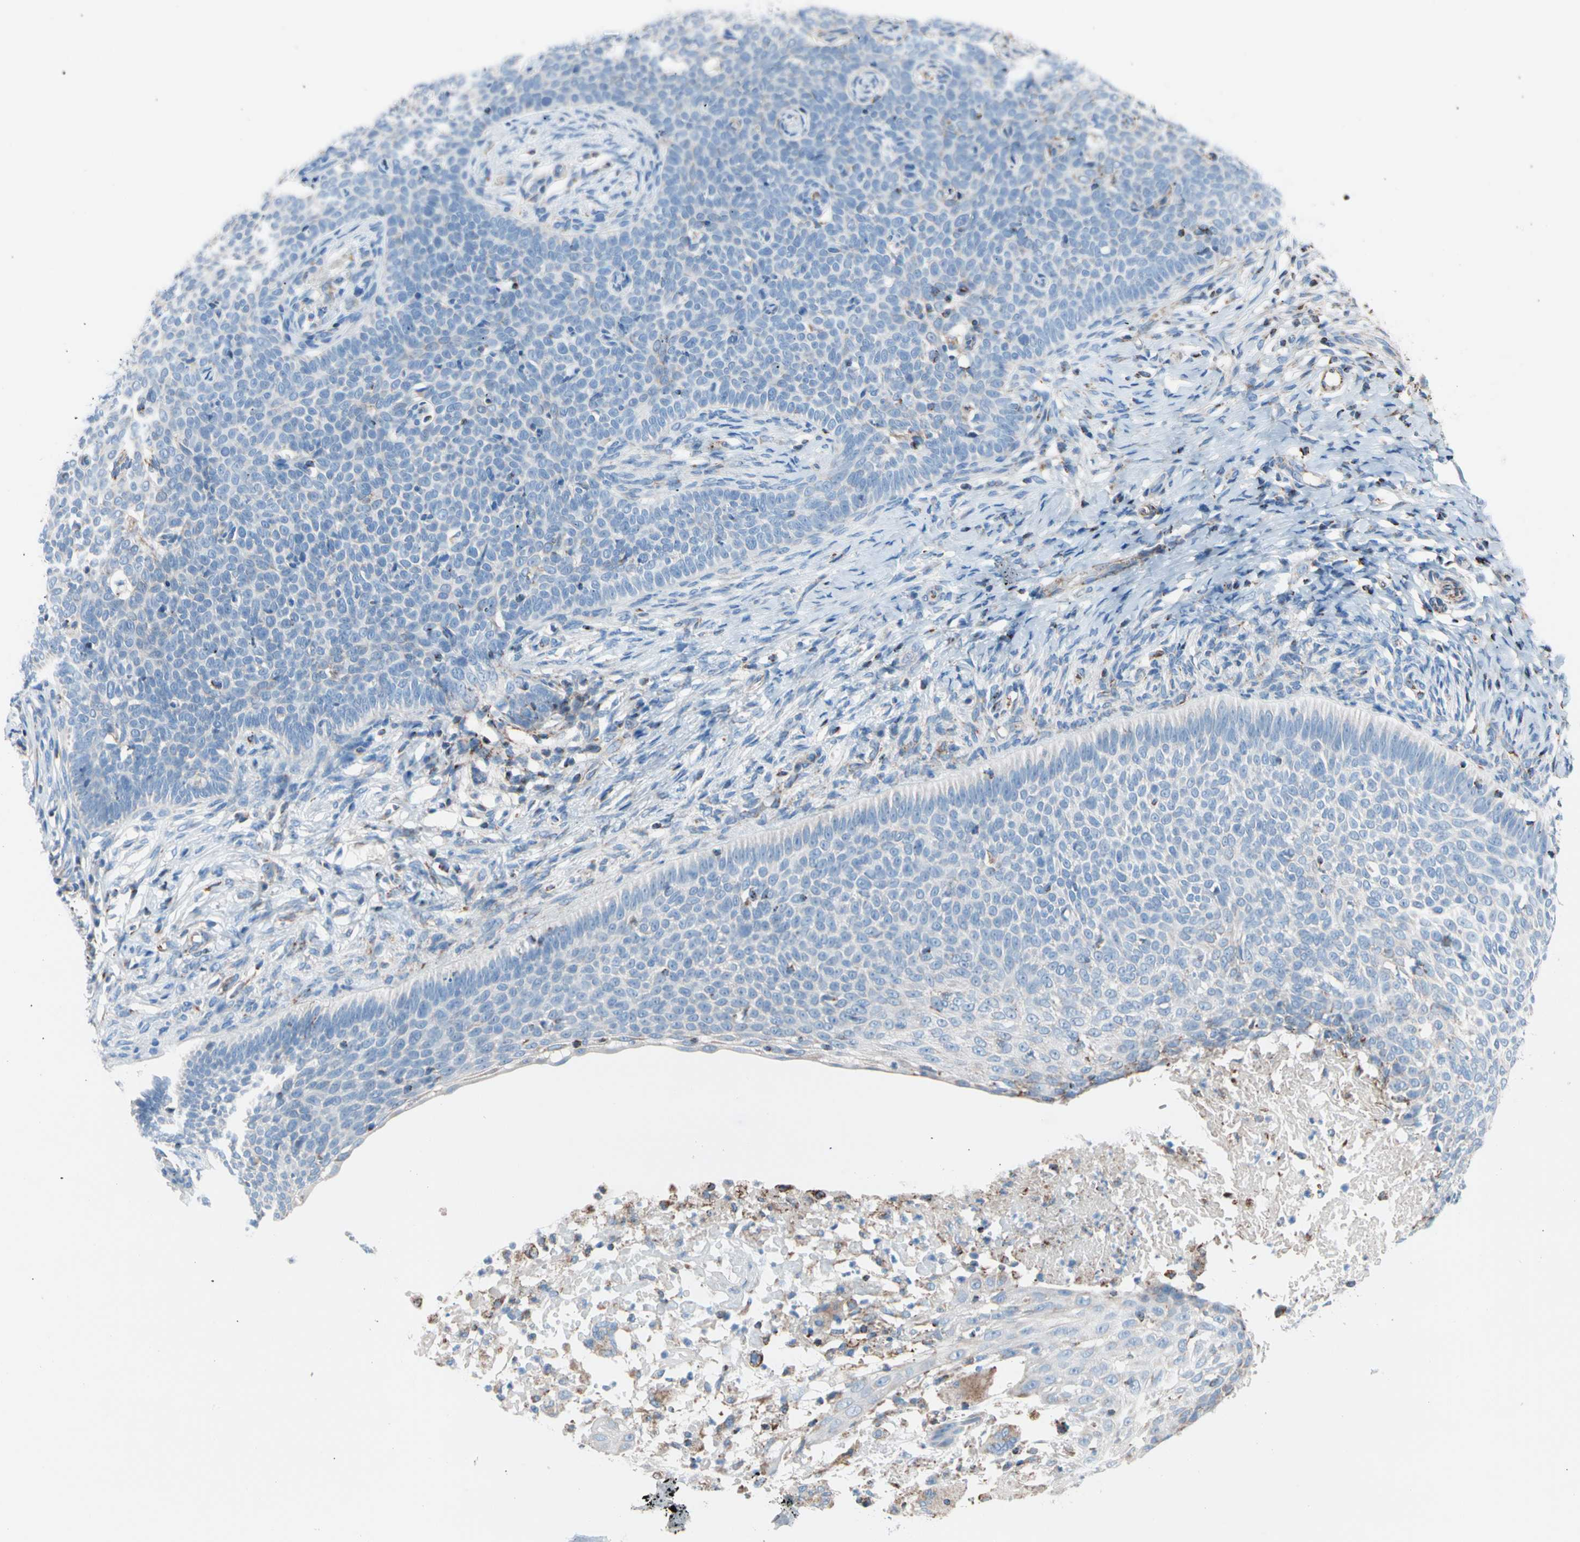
{"staining": {"intensity": "negative", "quantity": "none", "location": "none"}, "tissue": "skin cancer", "cell_type": "Tumor cells", "image_type": "cancer", "snomed": [{"axis": "morphology", "description": "Normal tissue, NOS"}, {"axis": "morphology", "description": "Basal cell carcinoma"}, {"axis": "topography", "description": "Skin"}], "caption": "A high-resolution photomicrograph shows immunohistochemistry (IHC) staining of basal cell carcinoma (skin), which exhibits no significant positivity in tumor cells. (Brightfield microscopy of DAB (3,3'-diaminobenzidine) immunohistochemistry at high magnification).", "gene": "HK1", "patient": {"sex": "male", "age": 87}}